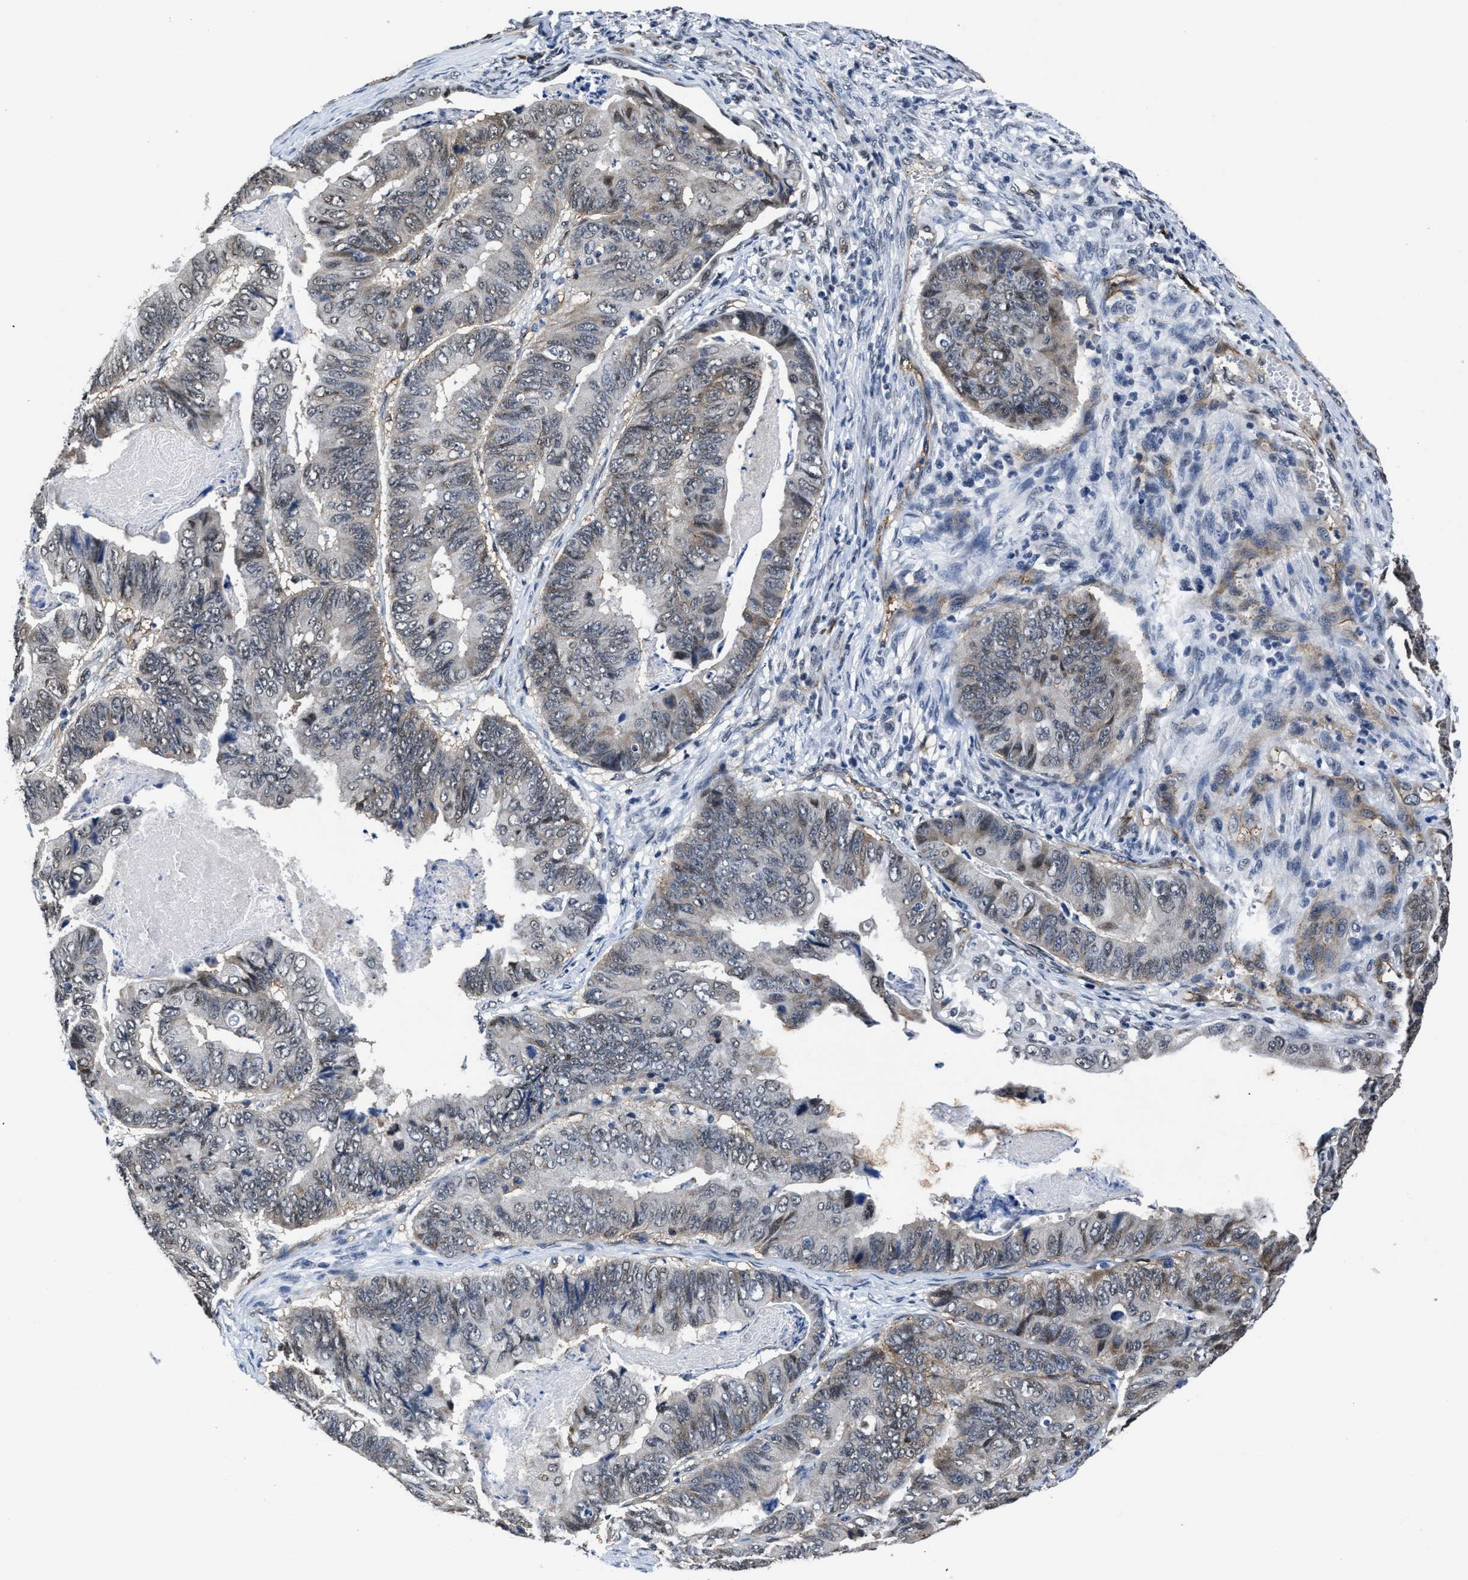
{"staining": {"intensity": "weak", "quantity": "<25%", "location": "cytoplasmic/membranous"}, "tissue": "stomach cancer", "cell_type": "Tumor cells", "image_type": "cancer", "snomed": [{"axis": "morphology", "description": "Adenocarcinoma, NOS"}, {"axis": "topography", "description": "Stomach, lower"}], "caption": "High power microscopy image of an immunohistochemistry micrograph of adenocarcinoma (stomach), revealing no significant staining in tumor cells. (Stains: DAB immunohistochemistry with hematoxylin counter stain, Microscopy: brightfield microscopy at high magnification).", "gene": "MARCKSL1", "patient": {"sex": "male", "age": 77}}